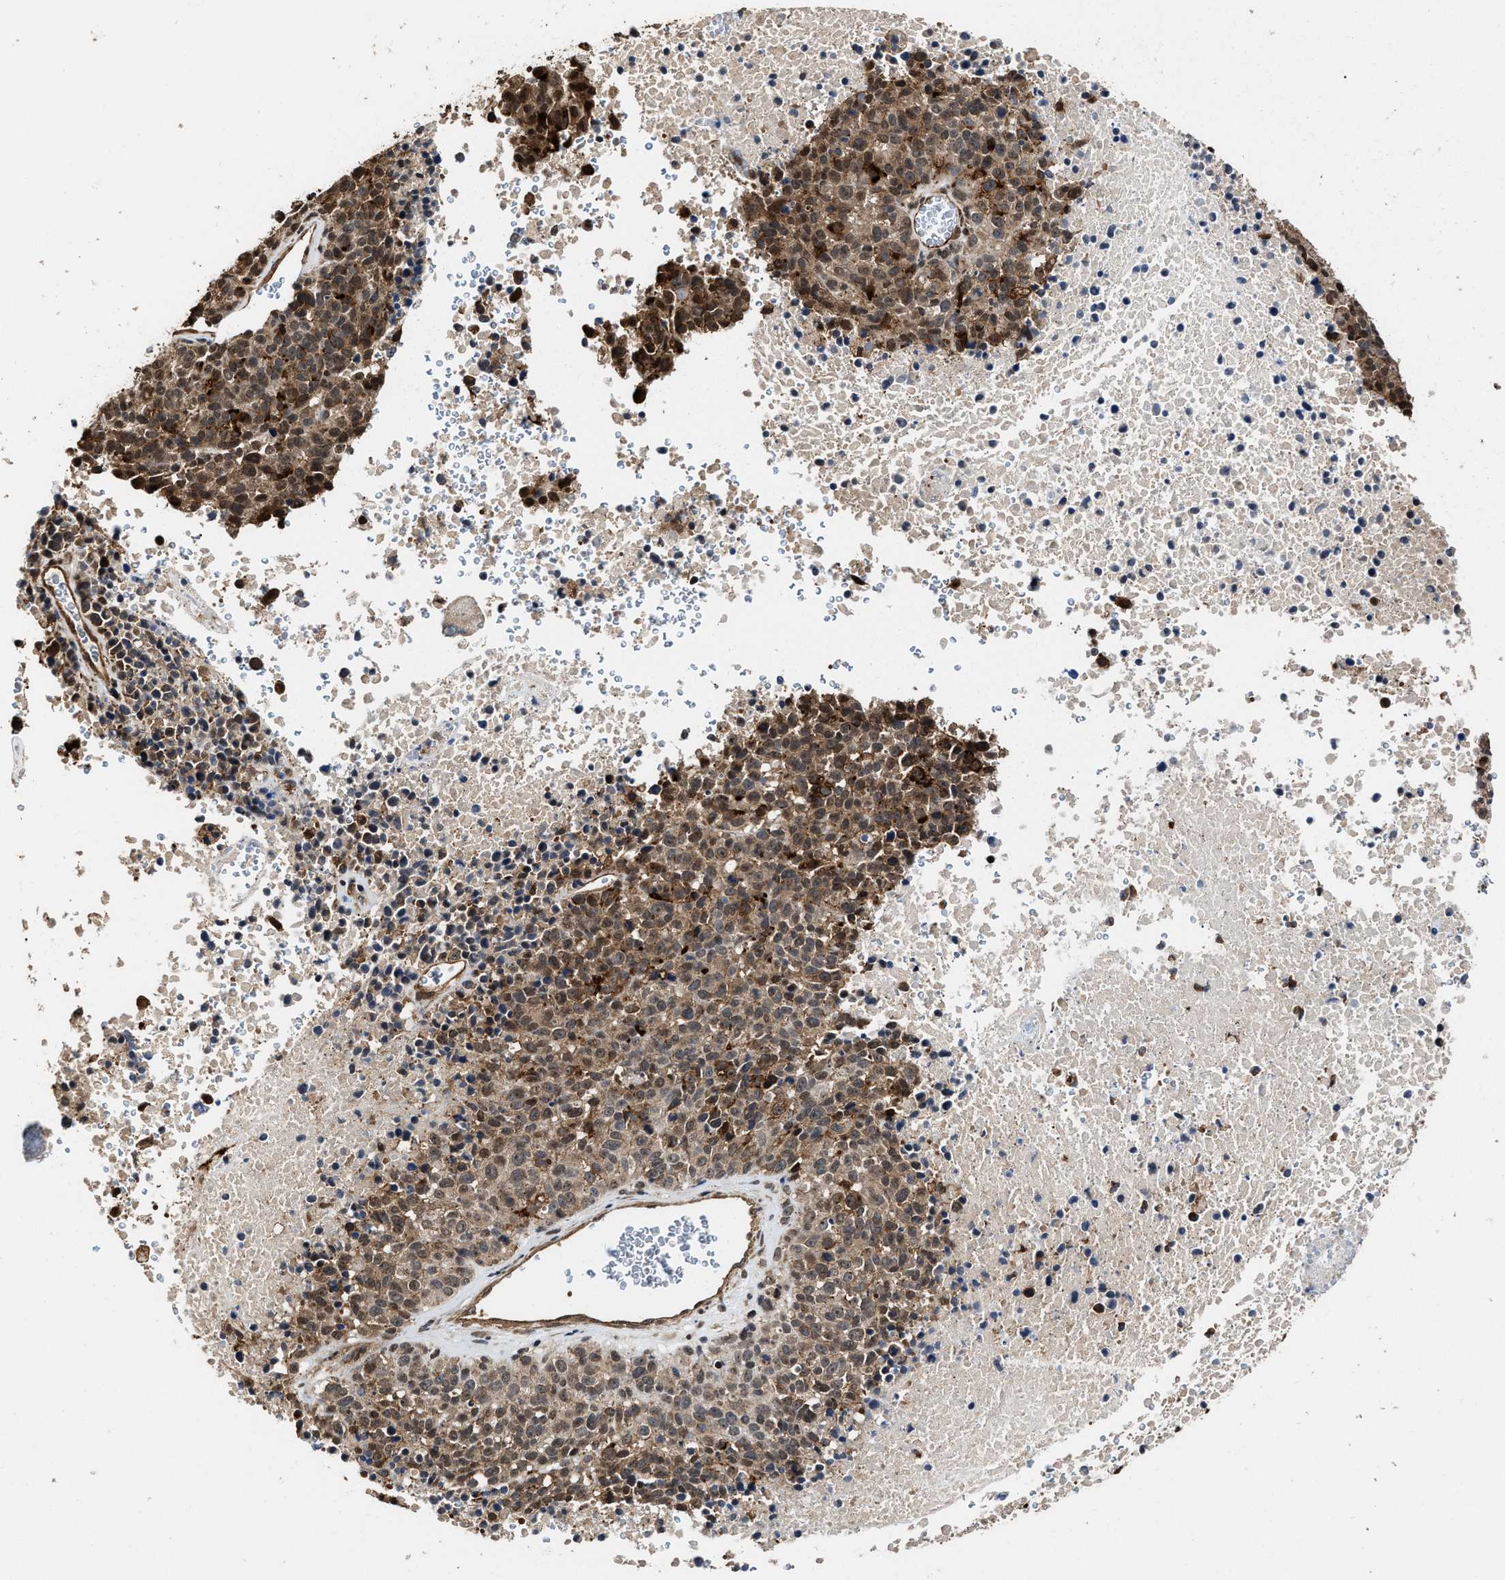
{"staining": {"intensity": "moderate", "quantity": ">75%", "location": "cytoplasmic/membranous,nuclear"}, "tissue": "melanoma", "cell_type": "Tumor cells", "image_type": "cancer", "snomed": [{"axis": "morphology", "description": "Malignant melanoma, Metastatic site"}, {"axis": "topography", "description": "Cerebral cortex"}], "caption": "Malignant melanoma (metastatic site) stained with a brown dye shows moderate cytoplasmic/membranous and nuclear positive expression in approximately >75% of tumor cells.", "gene": "SEPTIN2", "patient": {"sex": "female", "age": 52}}